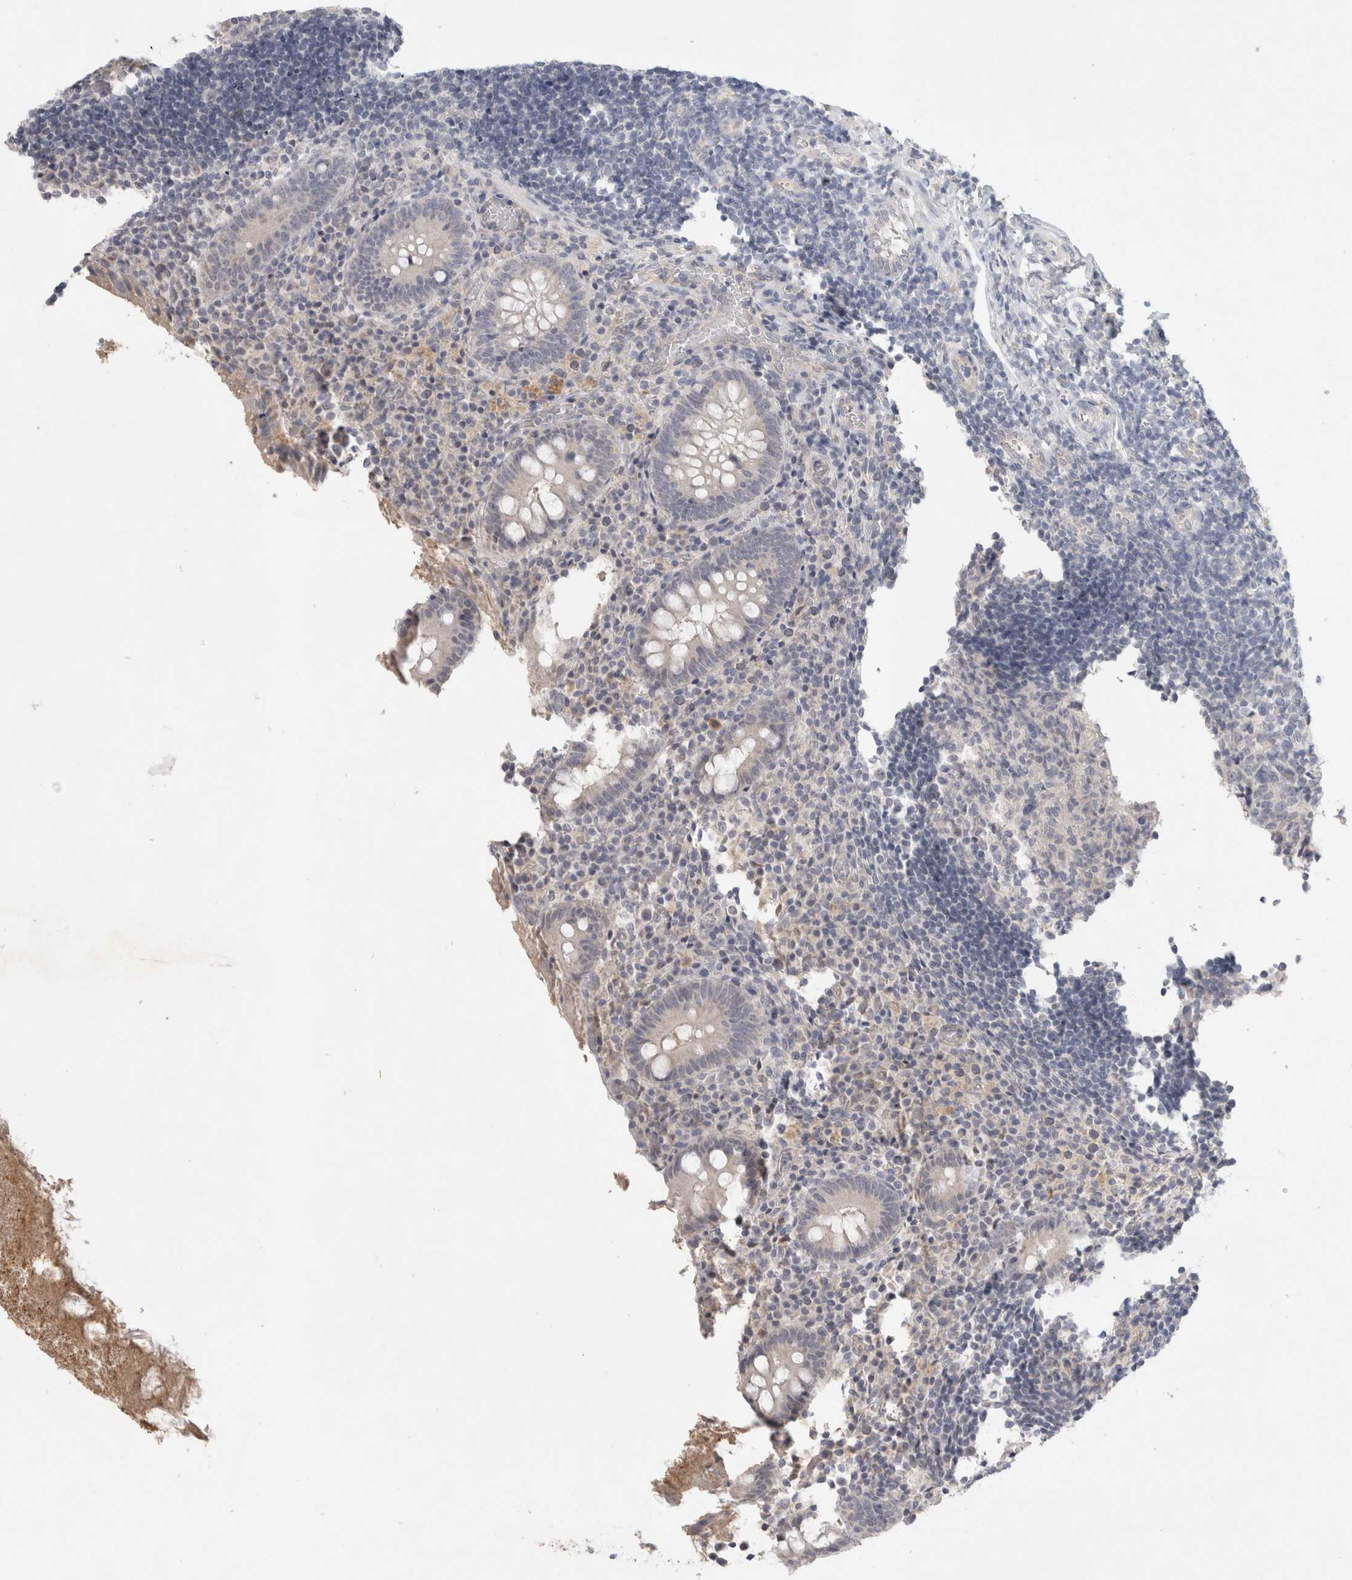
{"staining": {"intensity": "negative", "quantity": "none", "location": "none"}, "tissue": "appendix", "cell_type": "Glandular cells", "image_type": "normal", "snomed": [{"axis": "morphology", "description": "Normal tissue, NOS"}, {"axis": "topography", "description": "Appendix"}], "caption": "Immunohistochemistry image of normal appendix: human appendix stained with DAB (3,3'-diaminobenzidine) demonstrates no significant protein positivity in glandular cells.", "gene": "TONSL", "patient": {"sex": "female", "age": 17}}